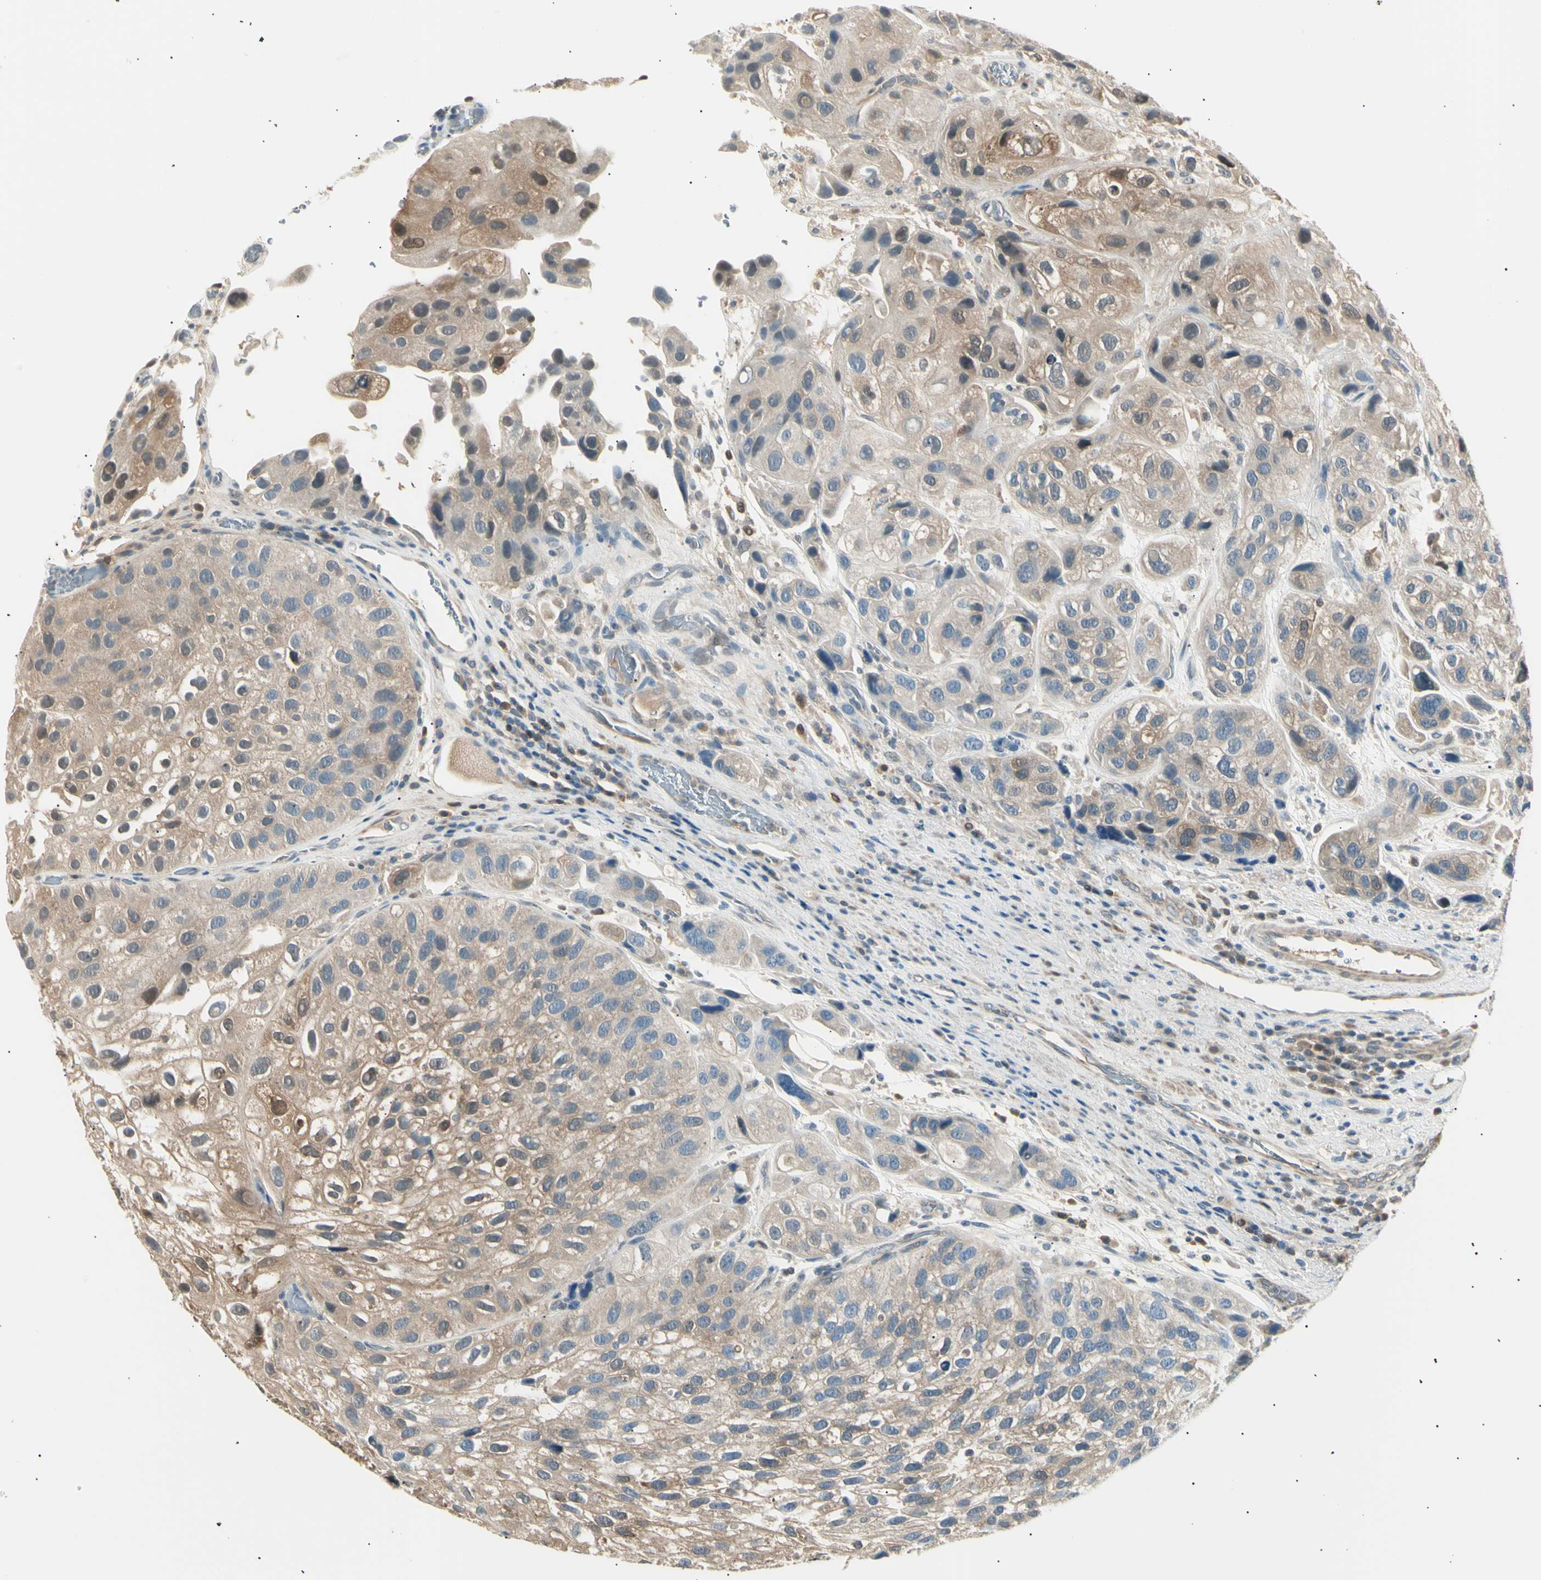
{"staining": {"intensity": "moderate", "quantity": ">75%", "location": "cytoplasmic/membranous"}, "tissue": "urothelial cancer", "cell_type": "Tumor cells", "image_type": "cancer", "snomed": [{"axis": "morphology", "description": "Urothelial carcinoma, High grade"}, {"axis": "topography", "description": "Urinary bladder"}], "caption": "Protein staining of urothelial carcinoma (high-grade) tissue displays moderate cytoplasmic/membranous expression in approximately >75% of tumor cells. The staining is performed using DAB (3,3'-diaminobenzidine) brown chromogen to label protein expression. The nuclei are counter-stained blue using hematoxylin.", "gene": "LHPP", "patient": {"sex": "female", "age": 64}}